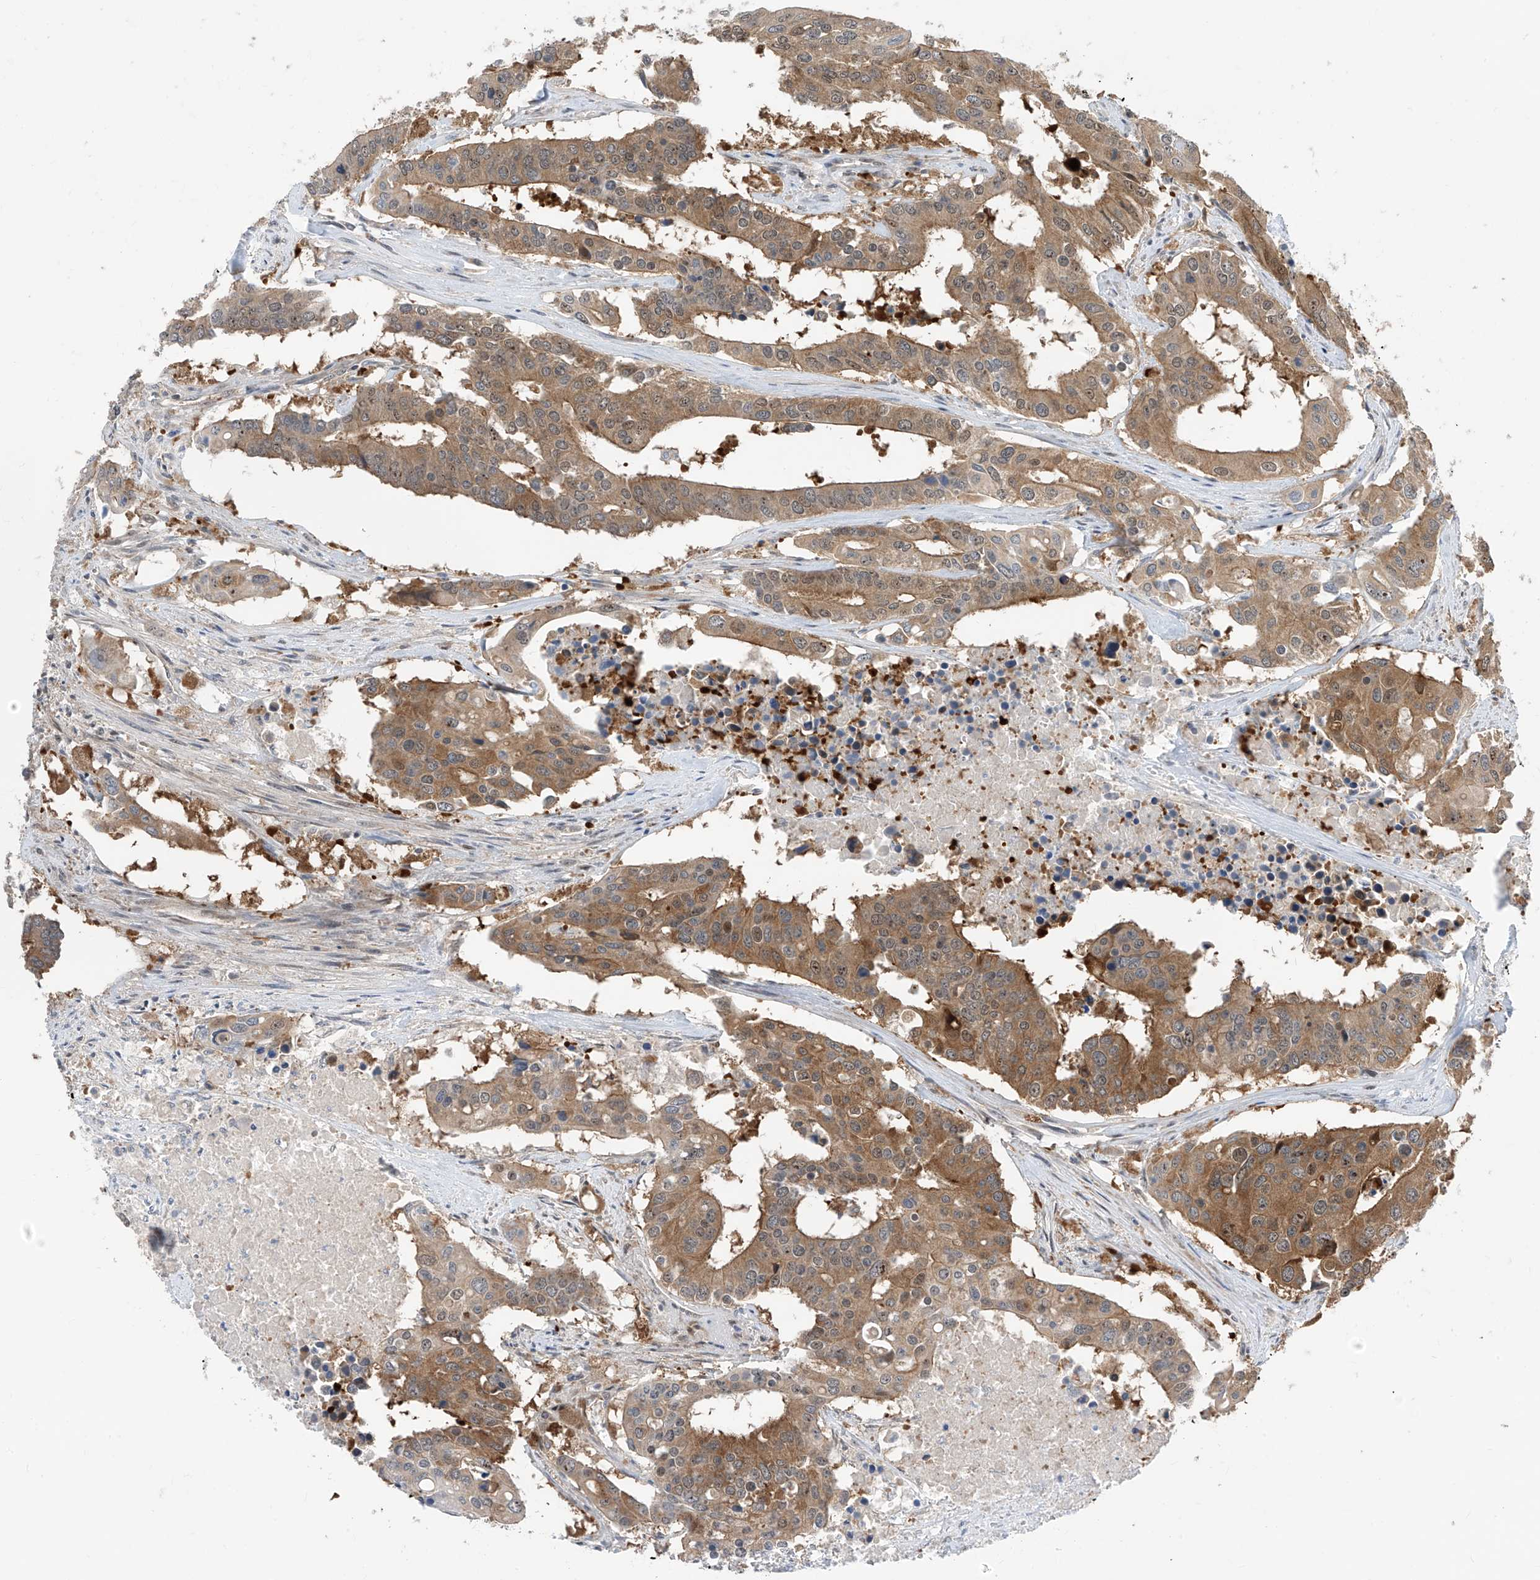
{"staining": {"intensity": "moderate", "quantity": ">75%", "location": "cytoplasmic/membranous"}, "tissue": "colorectal cancer", "cell_type": "Tumor cells", "image_type": "cancer", "snomed": [{"axis": "morphology", "description": "Adenocarcinoma, NOS"}, {"axis": "topography", "description": "Colon"}], "caption": "A medium amount of moderate cytoplasmic/membranous expression is appreciated in approximately >75% of tumor cells in colorectal adenocarcinoma tissue.", "gene": "TTC38", "patient": {"sex": "male", "age": 77}}